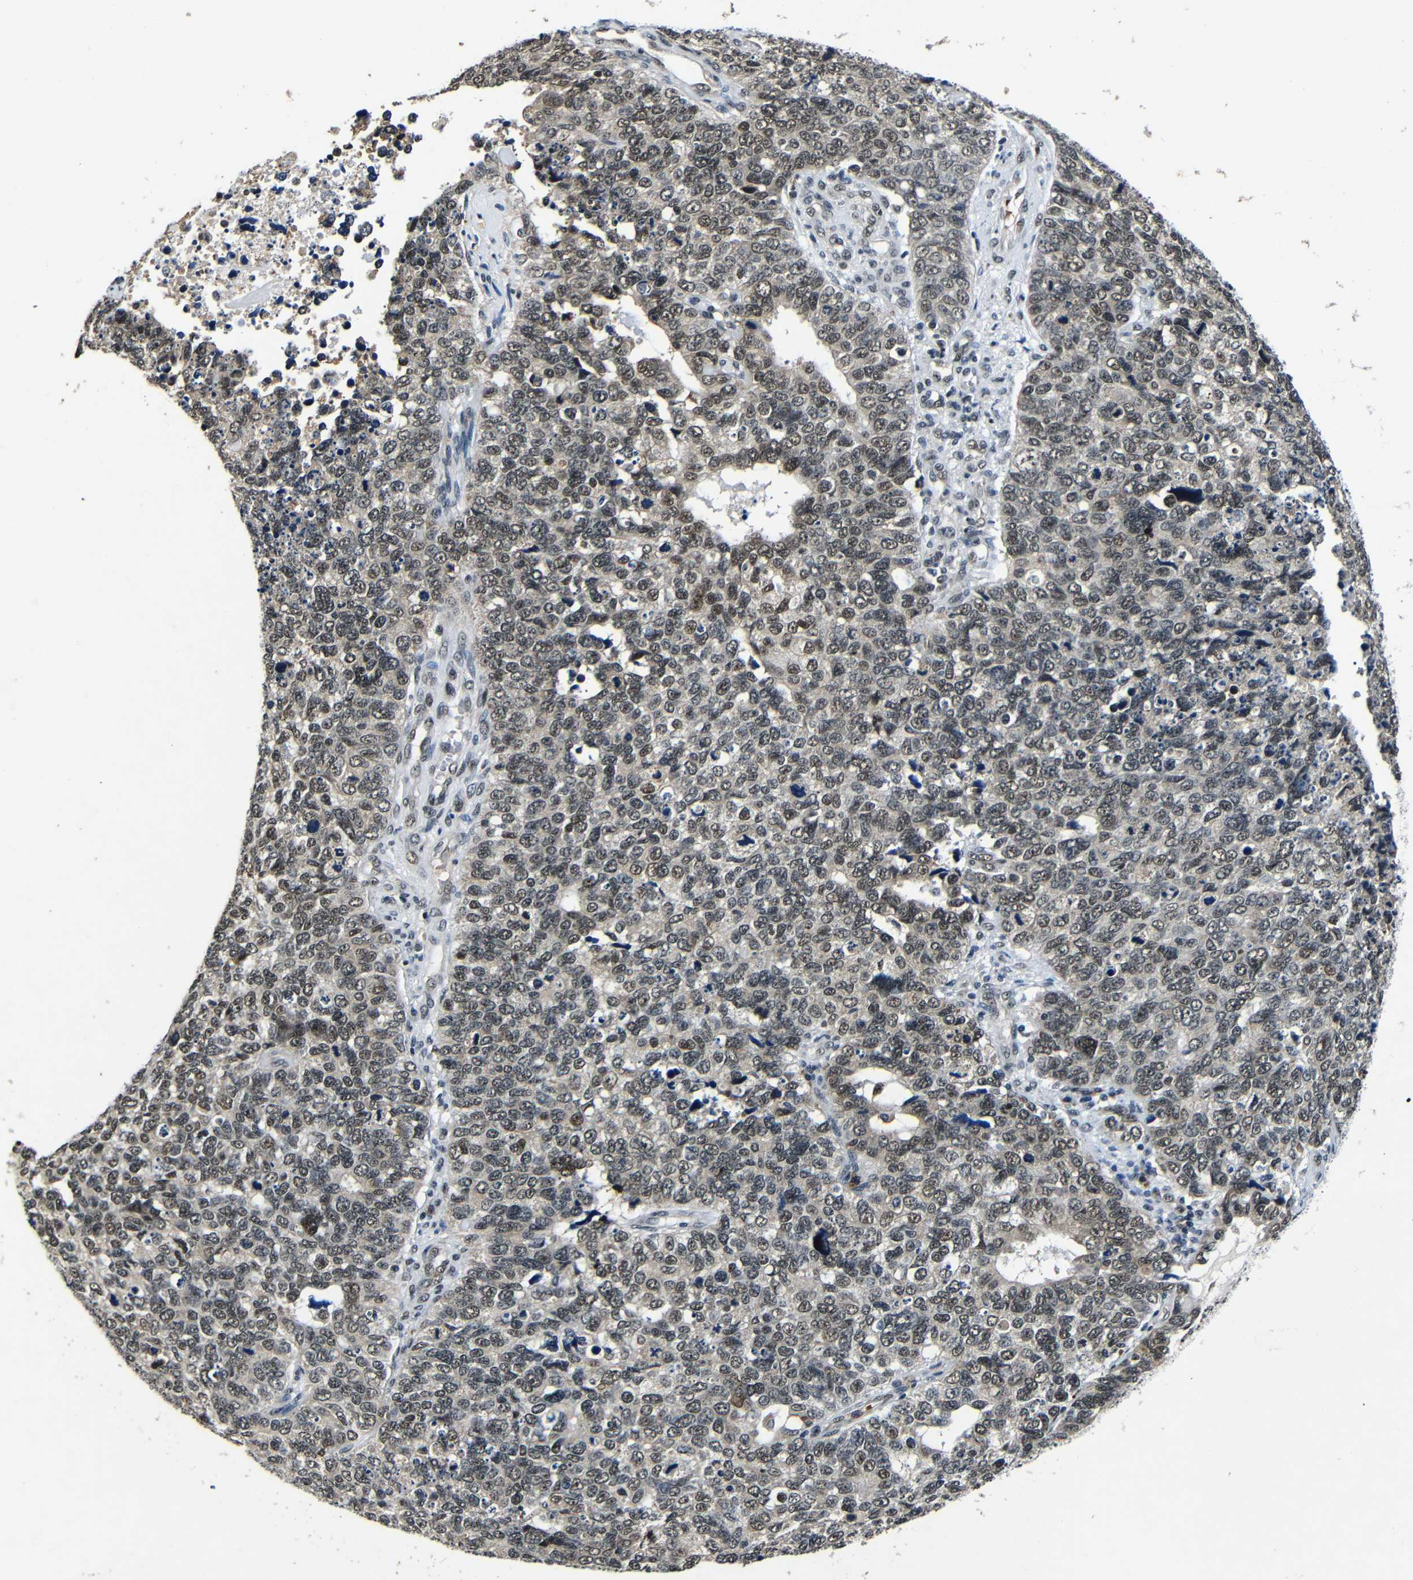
{"staining": {"intensity": "weak", "quantity": ">75%", "location": "nuclear"}, "tissue": "cervical cancer", "cell_type": "Tumor cells", "image_type": "cancer", "snomed": [{"axis": "morphology", "description": "Squamous cell carcinoma, NOS"}, {"axis": "topography", "description": "Cervix"}], "caption": "Immunohistochemical staining of squamous cell carcinoma (cervical) displays low levels of weak nuclear positivity in approximately >75% of tumor cells. (DAB (3,3'-diaminobenzidine) = brown stain, brightfield microscopy at high magnification).", "gene": "FOXD4", "patient": {"sex": "female", "age": 63}}